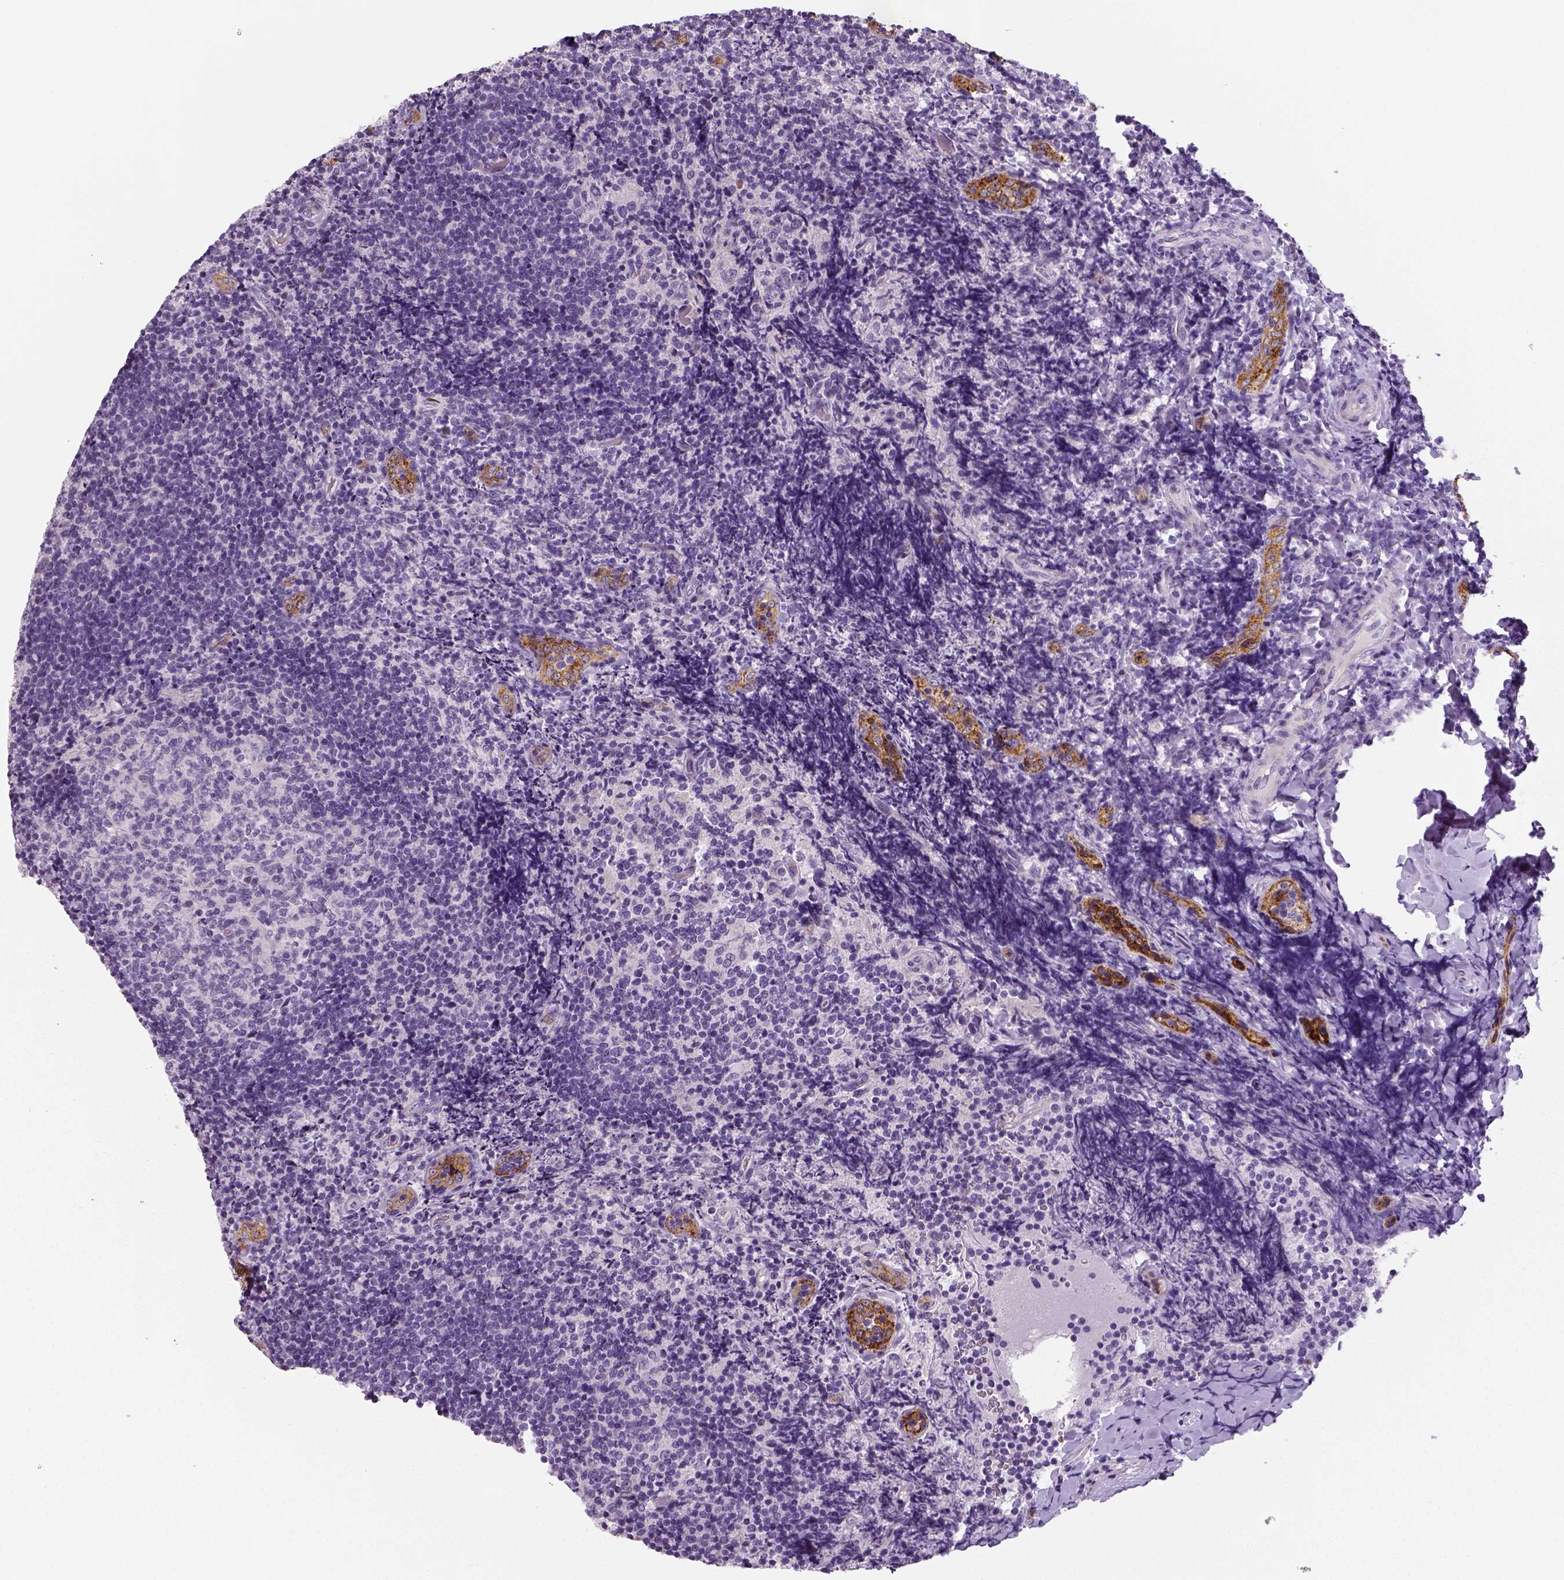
{"staining": {"intensity": "negative", "quantity": "none", "location": "none"}, "tissue": "tonsil", "cell_type": "Germinal center cells", "image_type": "normal", "snomed": [{"axis": "morphology", "description": "Normal tissue, NOS"}, {"axis": "topography", "description": "Tonsil"}], "caption": "IHC photomicrograph of benign tonsil: tonsil stained with DAB (3,3'-diaminobenzidine) displays no significant protein positivity in germinal center cells.", "gene": "ENSG00000250349", "patient": {"sex": "female", "age": 10}}